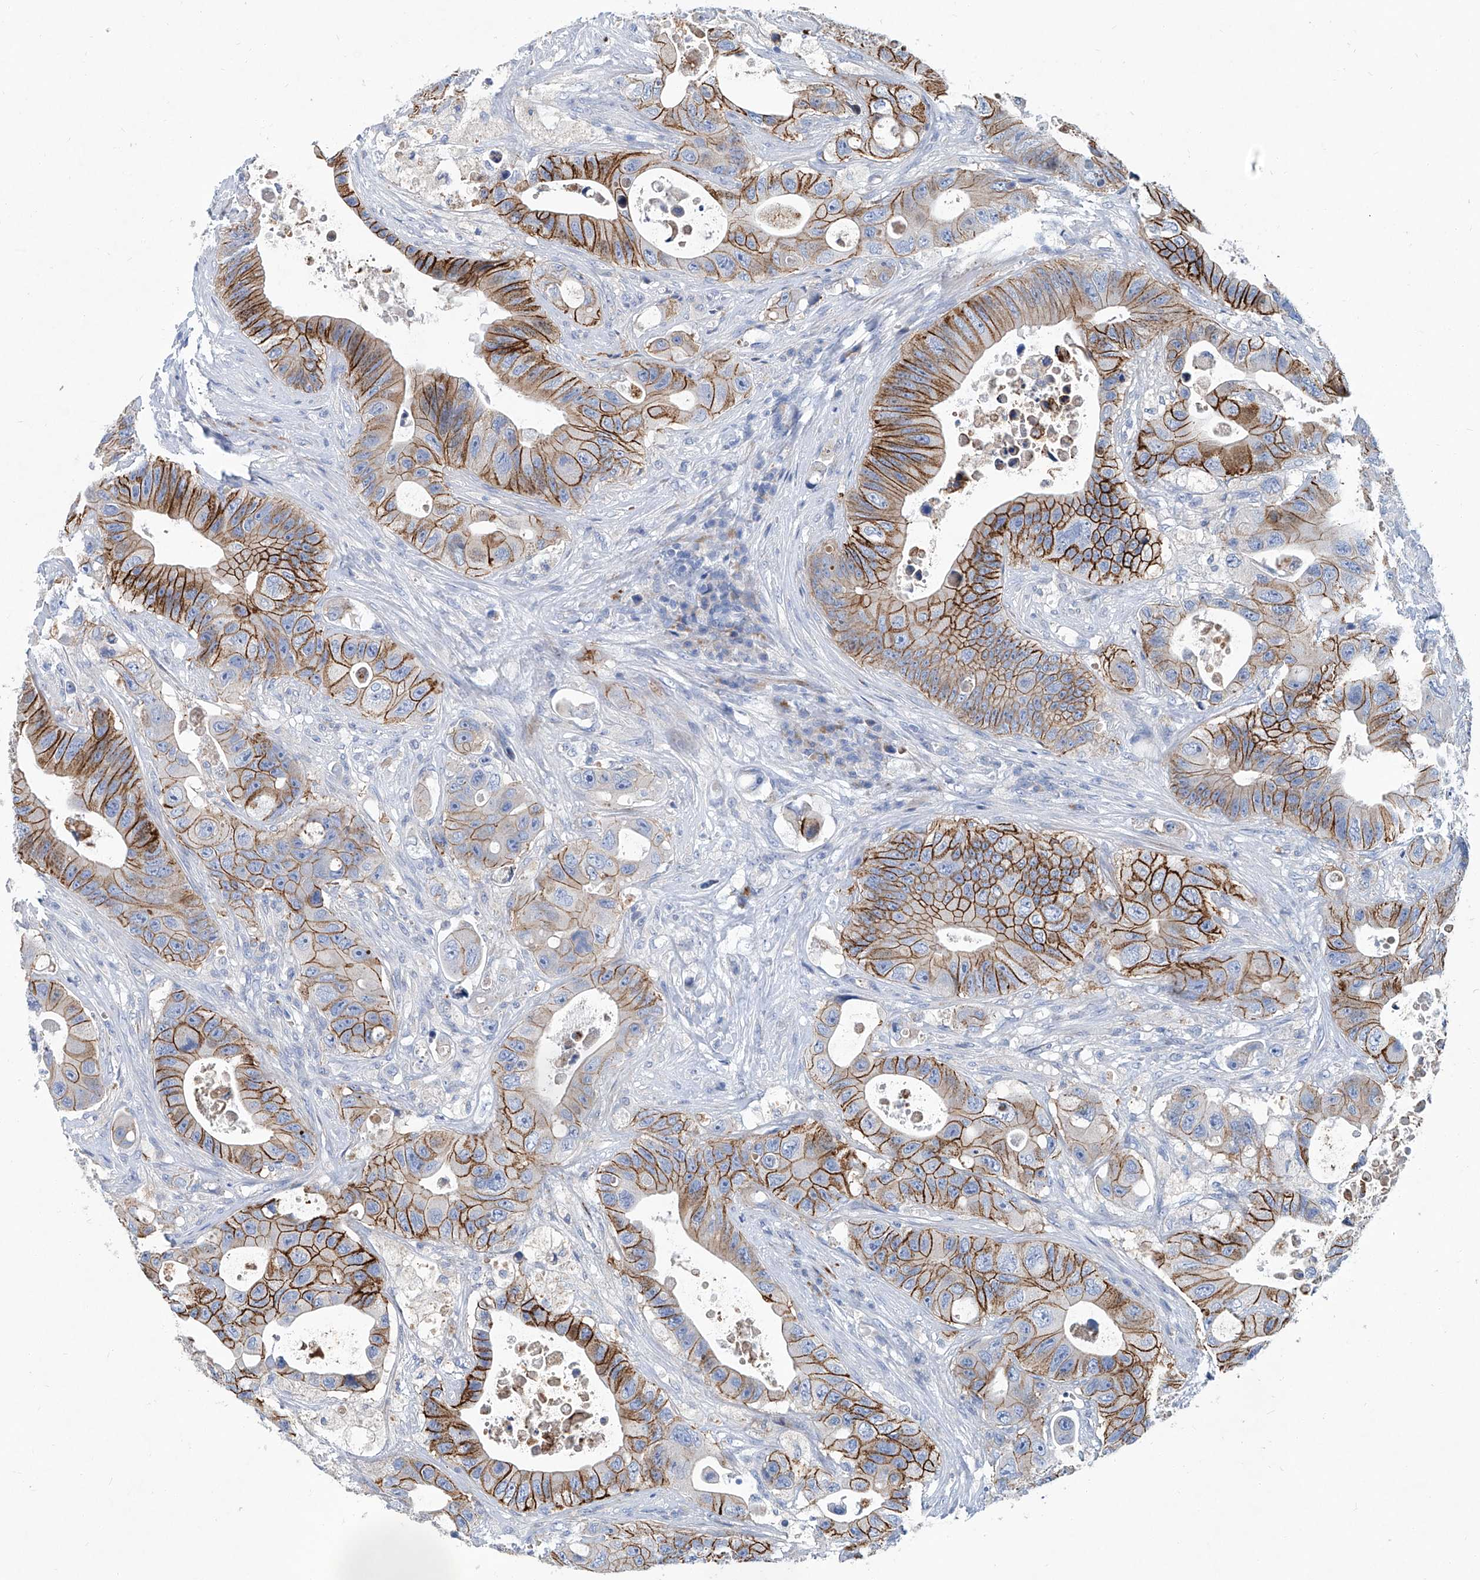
{"staining": {"intensity": "strong", "quantity": ">75%", "location": "cytoplasmic/membranous"}, "tissue": "colorectal cancer", "cell_type": "Tumor cells", "image_type": "cancer", "snomed": [{"axis": "morphology", "description": "Adenocarcinoma, NOS"}, {"axis": "topography", "description": "Colon"}], "caption": "An image showing strong cytoplasmic/membranous positivity in approximately >75% of tumor cells in colorectal adenocarcinoma, as visualized by brown immunohistochemical staining.", "gene": "FPR2", "patient": {"sex": "female", "age": 46}}